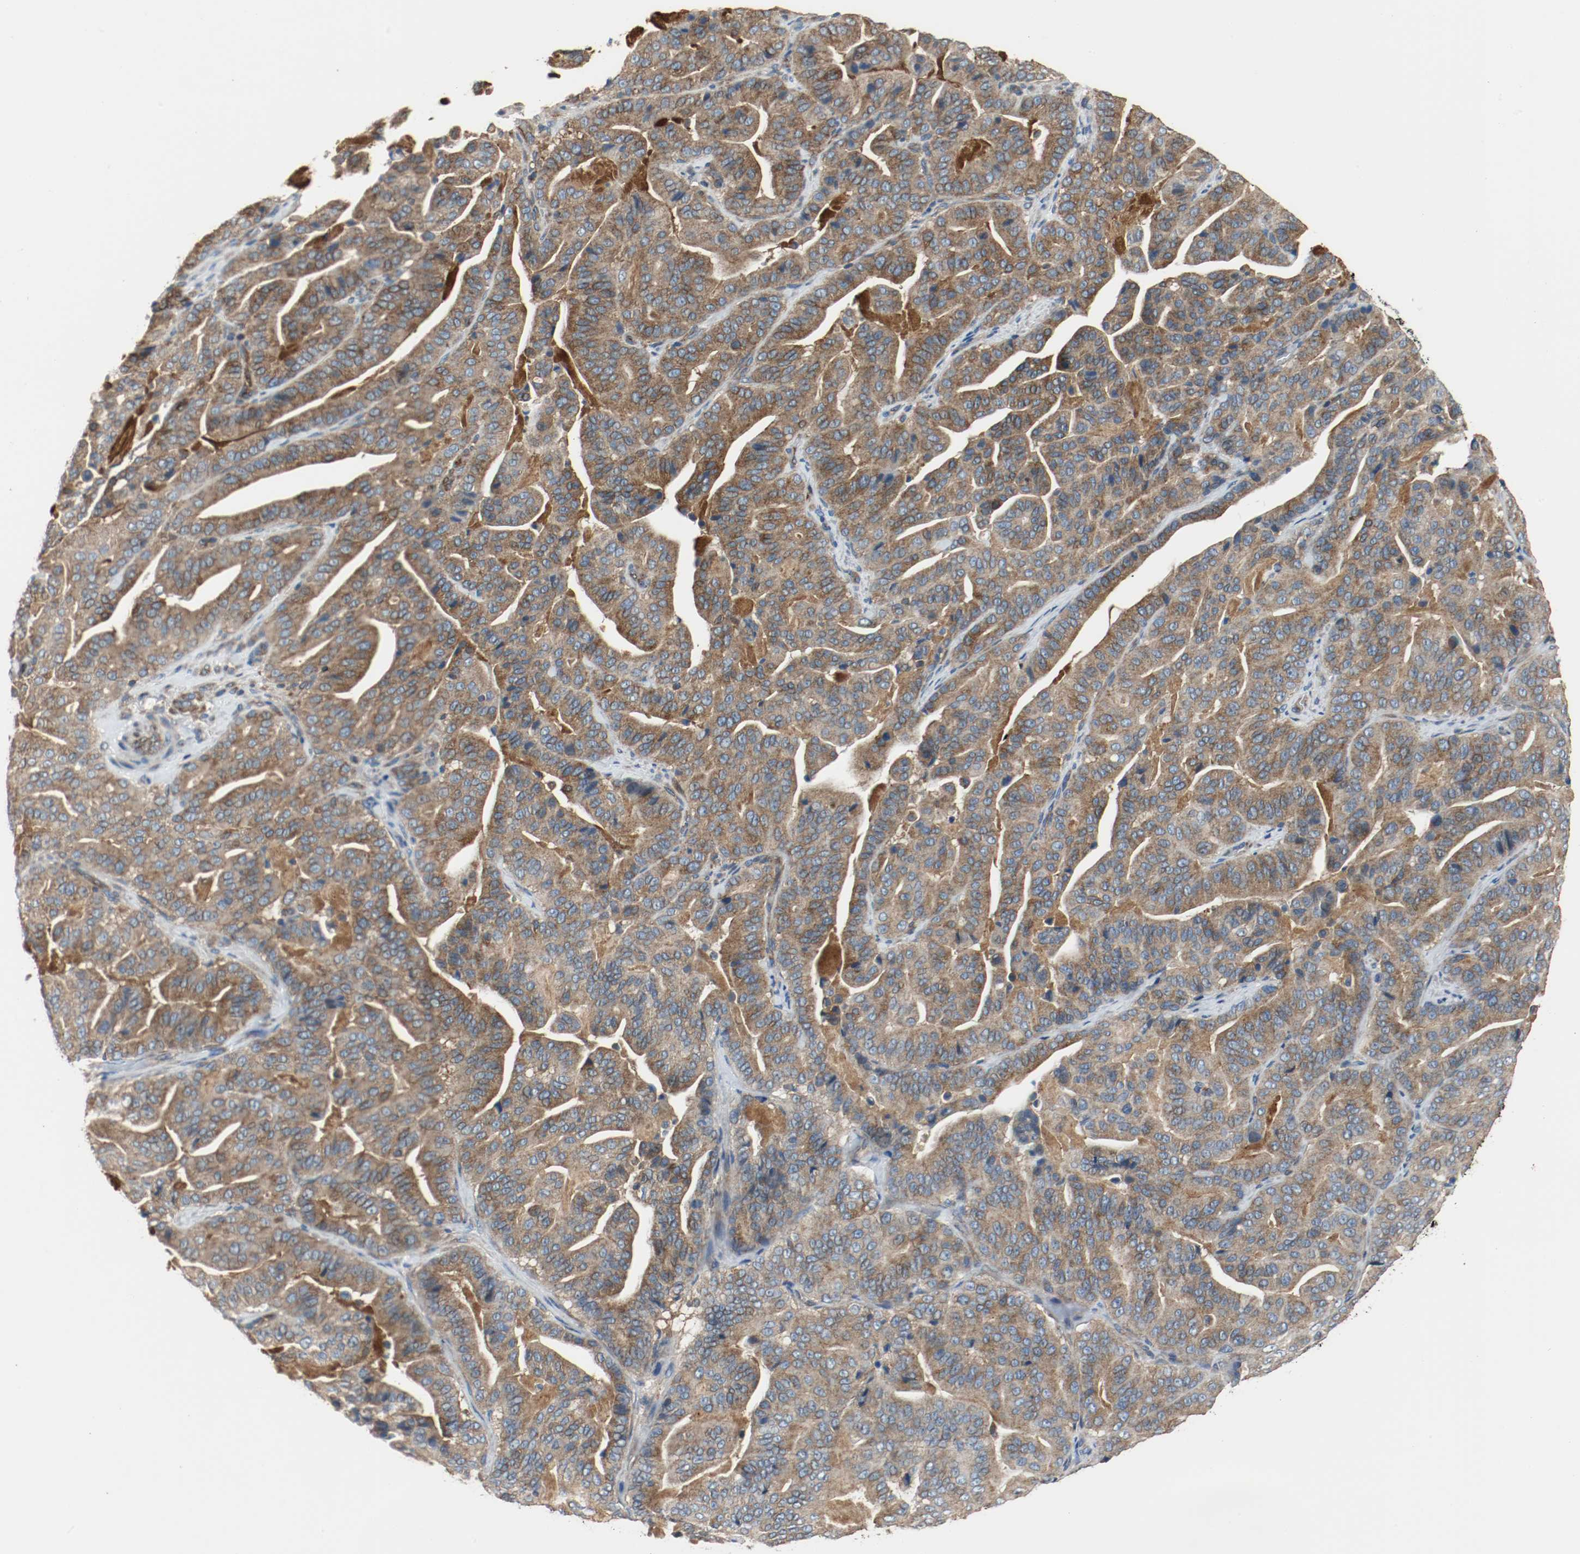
{"staining": {"intensity": "moderate", "quantity": ">75%", "location": "cytoplasmic/membranous"}, "tissue": "pancreatic cancer", "cell_type": "Tumor cells", "image_type": "cancer", "snomed": [{"axis": "morphology", "description": "Adenocarcinoma, NOS"}, {"axis": "topography", "description": "Pancreas"}], "caption": "Pancreatic adenocarcinoma stained with a protein marker reveals moderate staining in tumor cells.", "gene": "TUBA3D", "patient": {"sex": "male", "age": 63}}